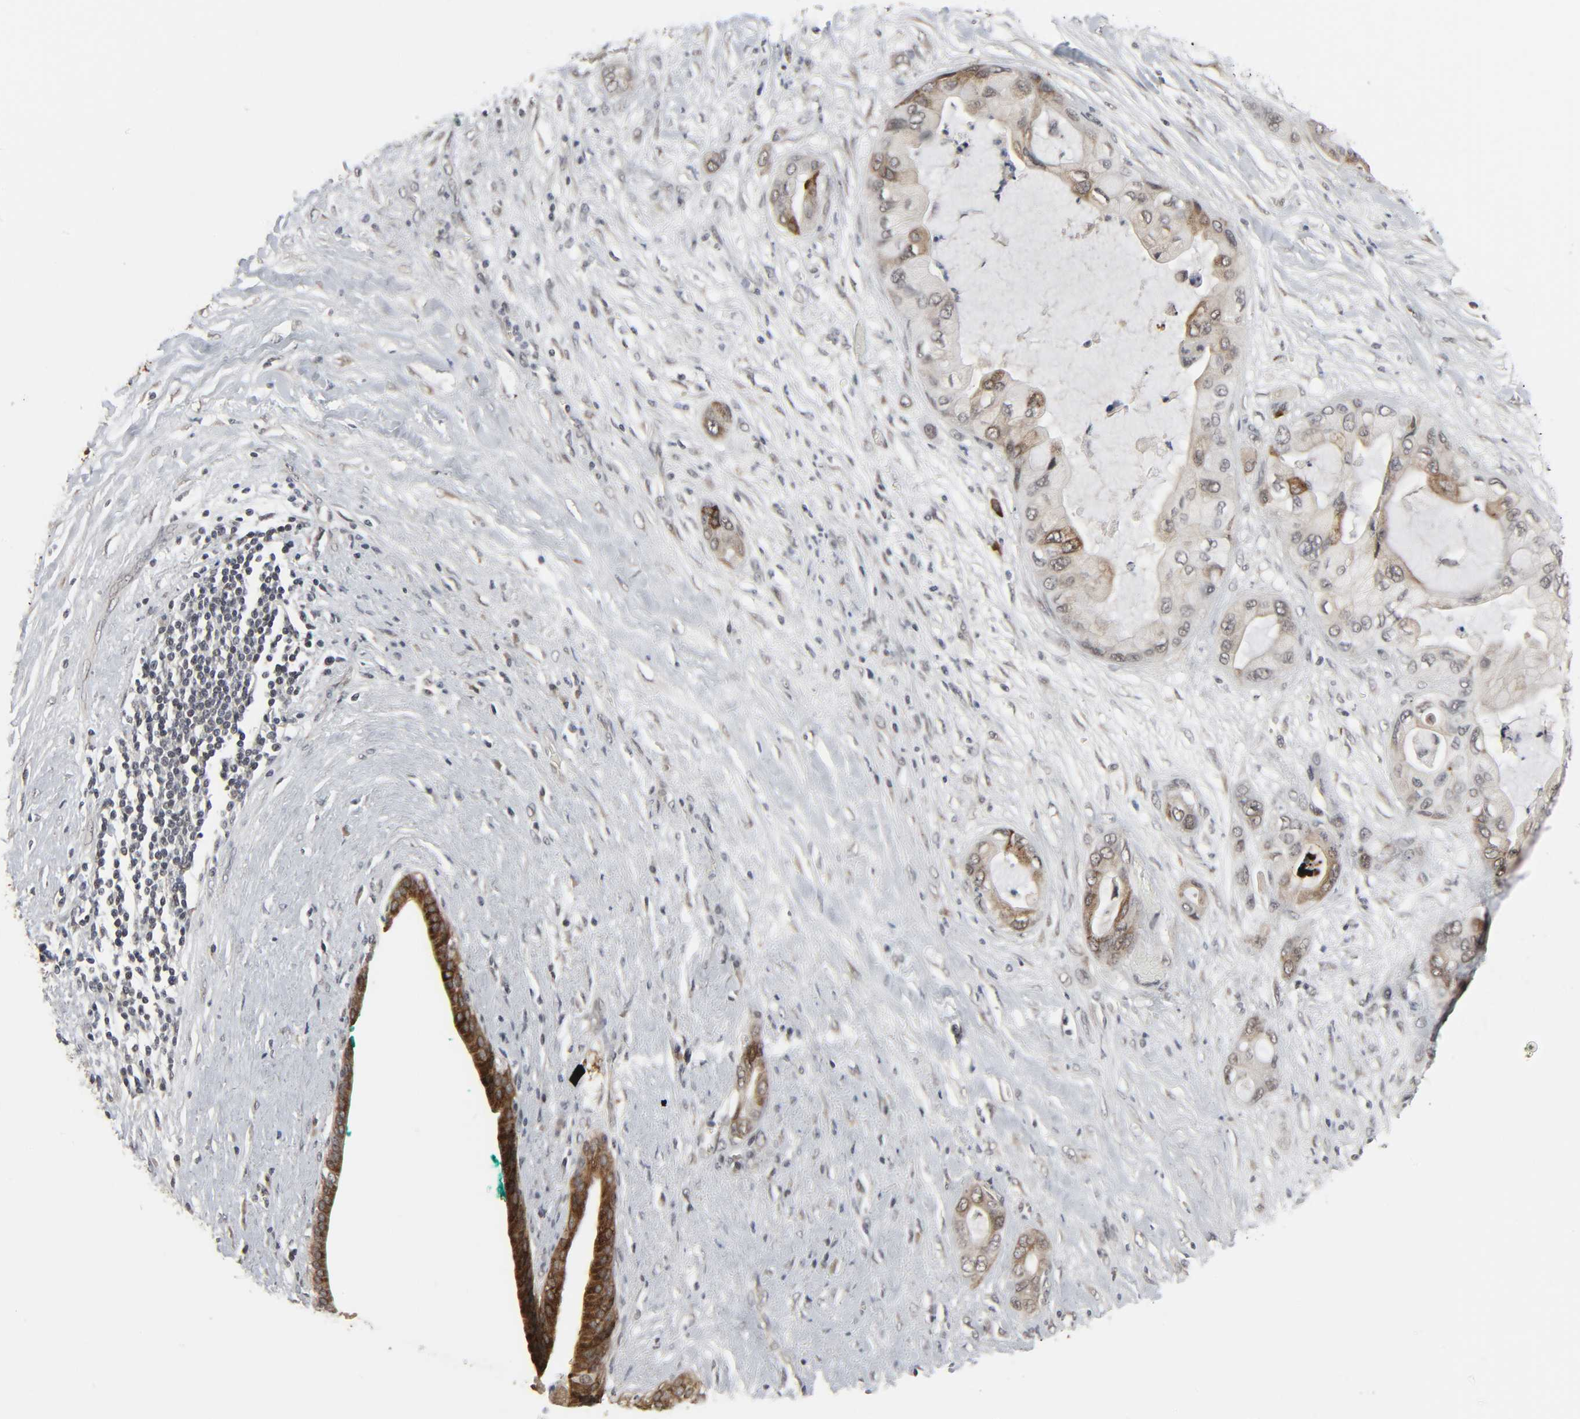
{"staining": {"intensity": "strong", "quantity": ">75%", "location": "cytoplasmic/membranous"}, "tissue": "pancreatic cancer", "cell_type": "Tumor cells", "image_type": "cancer", "snomed": [{"axis": "morphology", "description": "Adenocarcinoma, NOS"}, {"axis": "topography", "description": "Pancreas"}], "caption": "Immunohistochemical staining of adenocarcinoma (pancreatic) shows high levels of strong cytoplasmic/membranous positivity in about >75% of tumor cells.", "gene": "MUC1", "patient": {"sex": "female", "age": 59}}